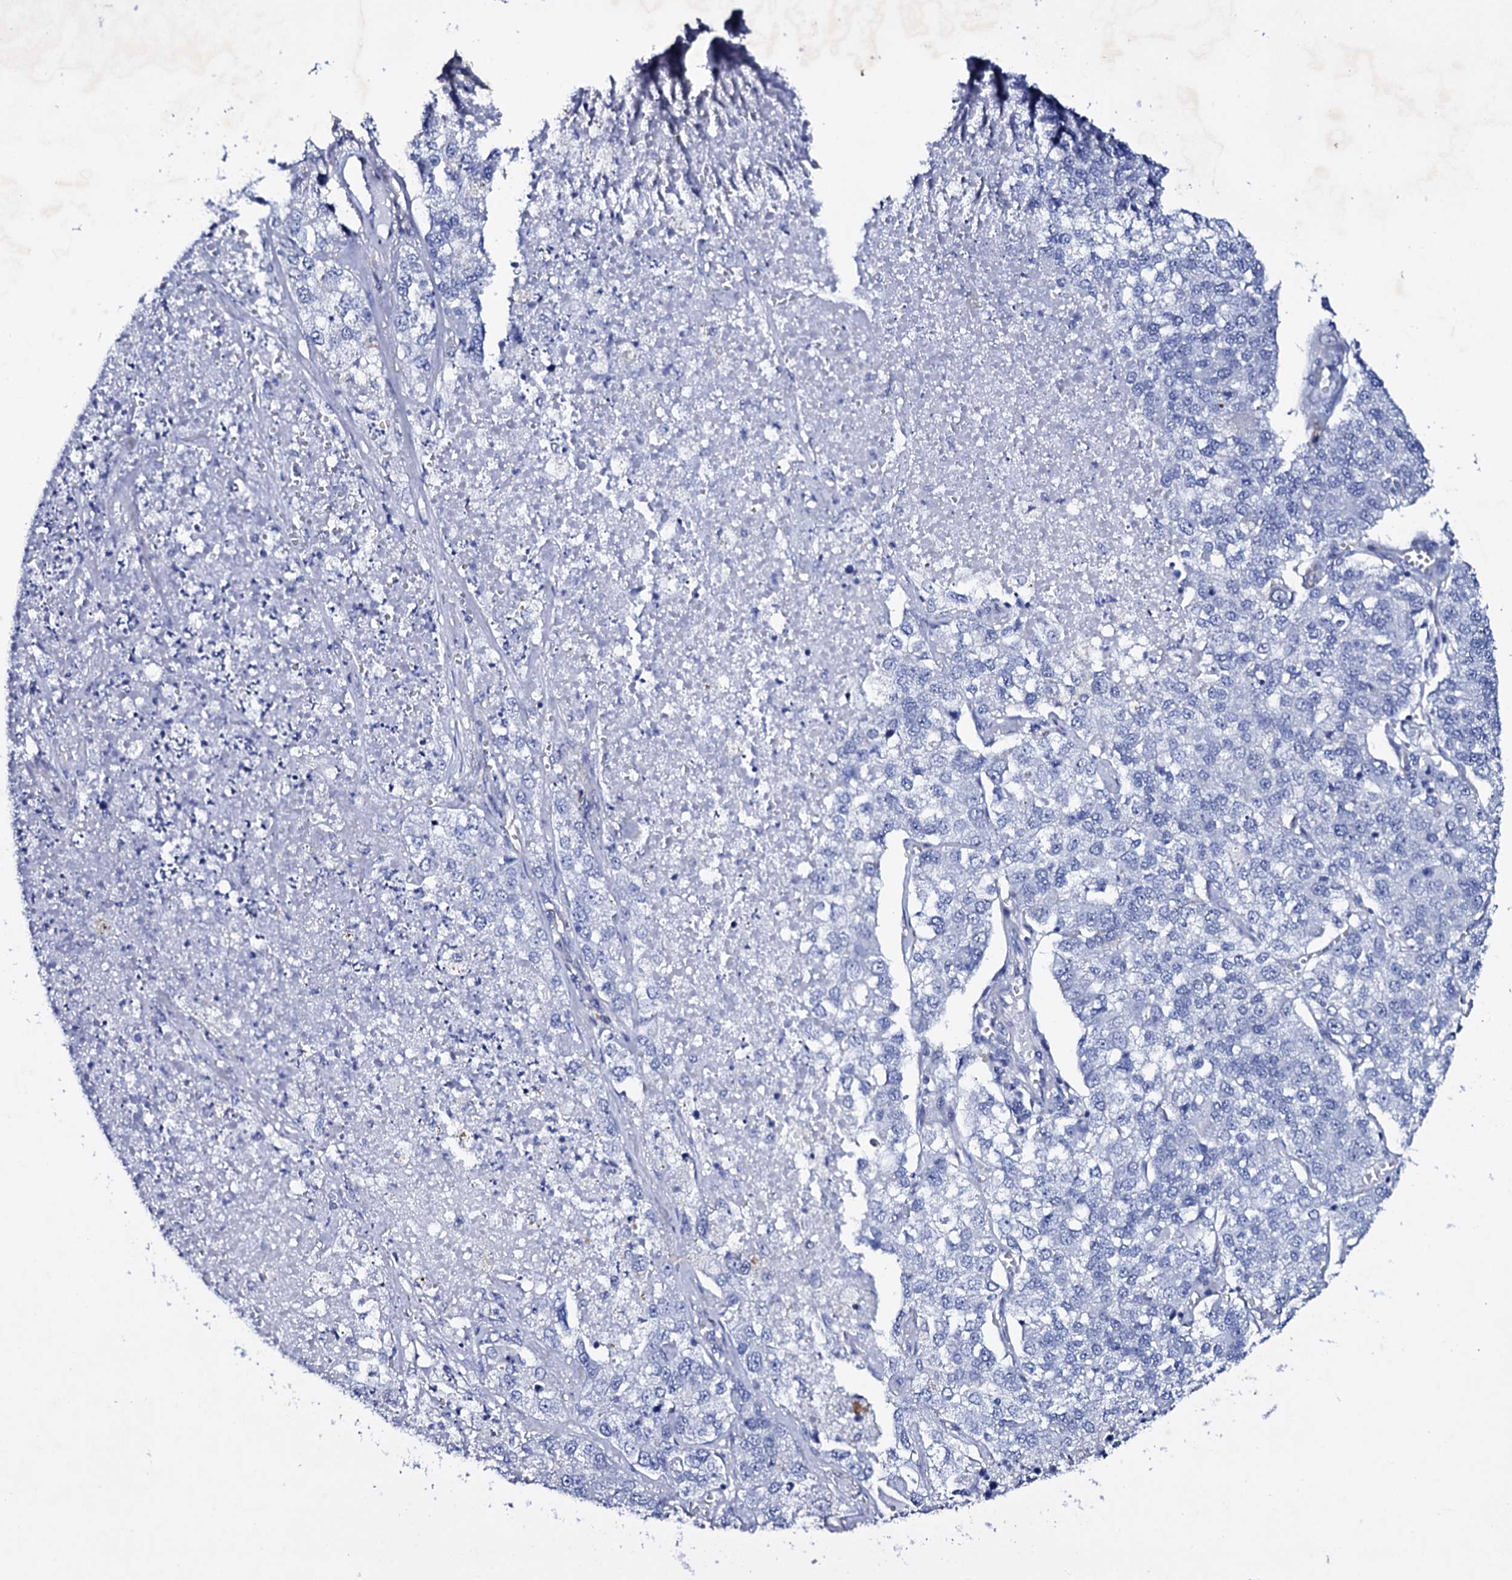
{"staining": {"intensity": "negative", "quantity": "none", "location": "none"}, "tissue": "lung cancer", "cell_type": "Tumor cells", "image_type": "cancer", "snomed": [{"axis": "morphology", "description": "Adenocarcinoma, NOS"}, {"axis": "topography", "description": "Lung"}], "caption": "IHC image of neoplastic tissue: lung cancer (adenocarcinoma) stained with DAB reveals no significant protein expression in tumor cells. (Immunohistochemistry (ihc), brightfield microscopy, high magnification).", "gene": "ITPRID2", "patient": {"sex": "male", "age": 49}}